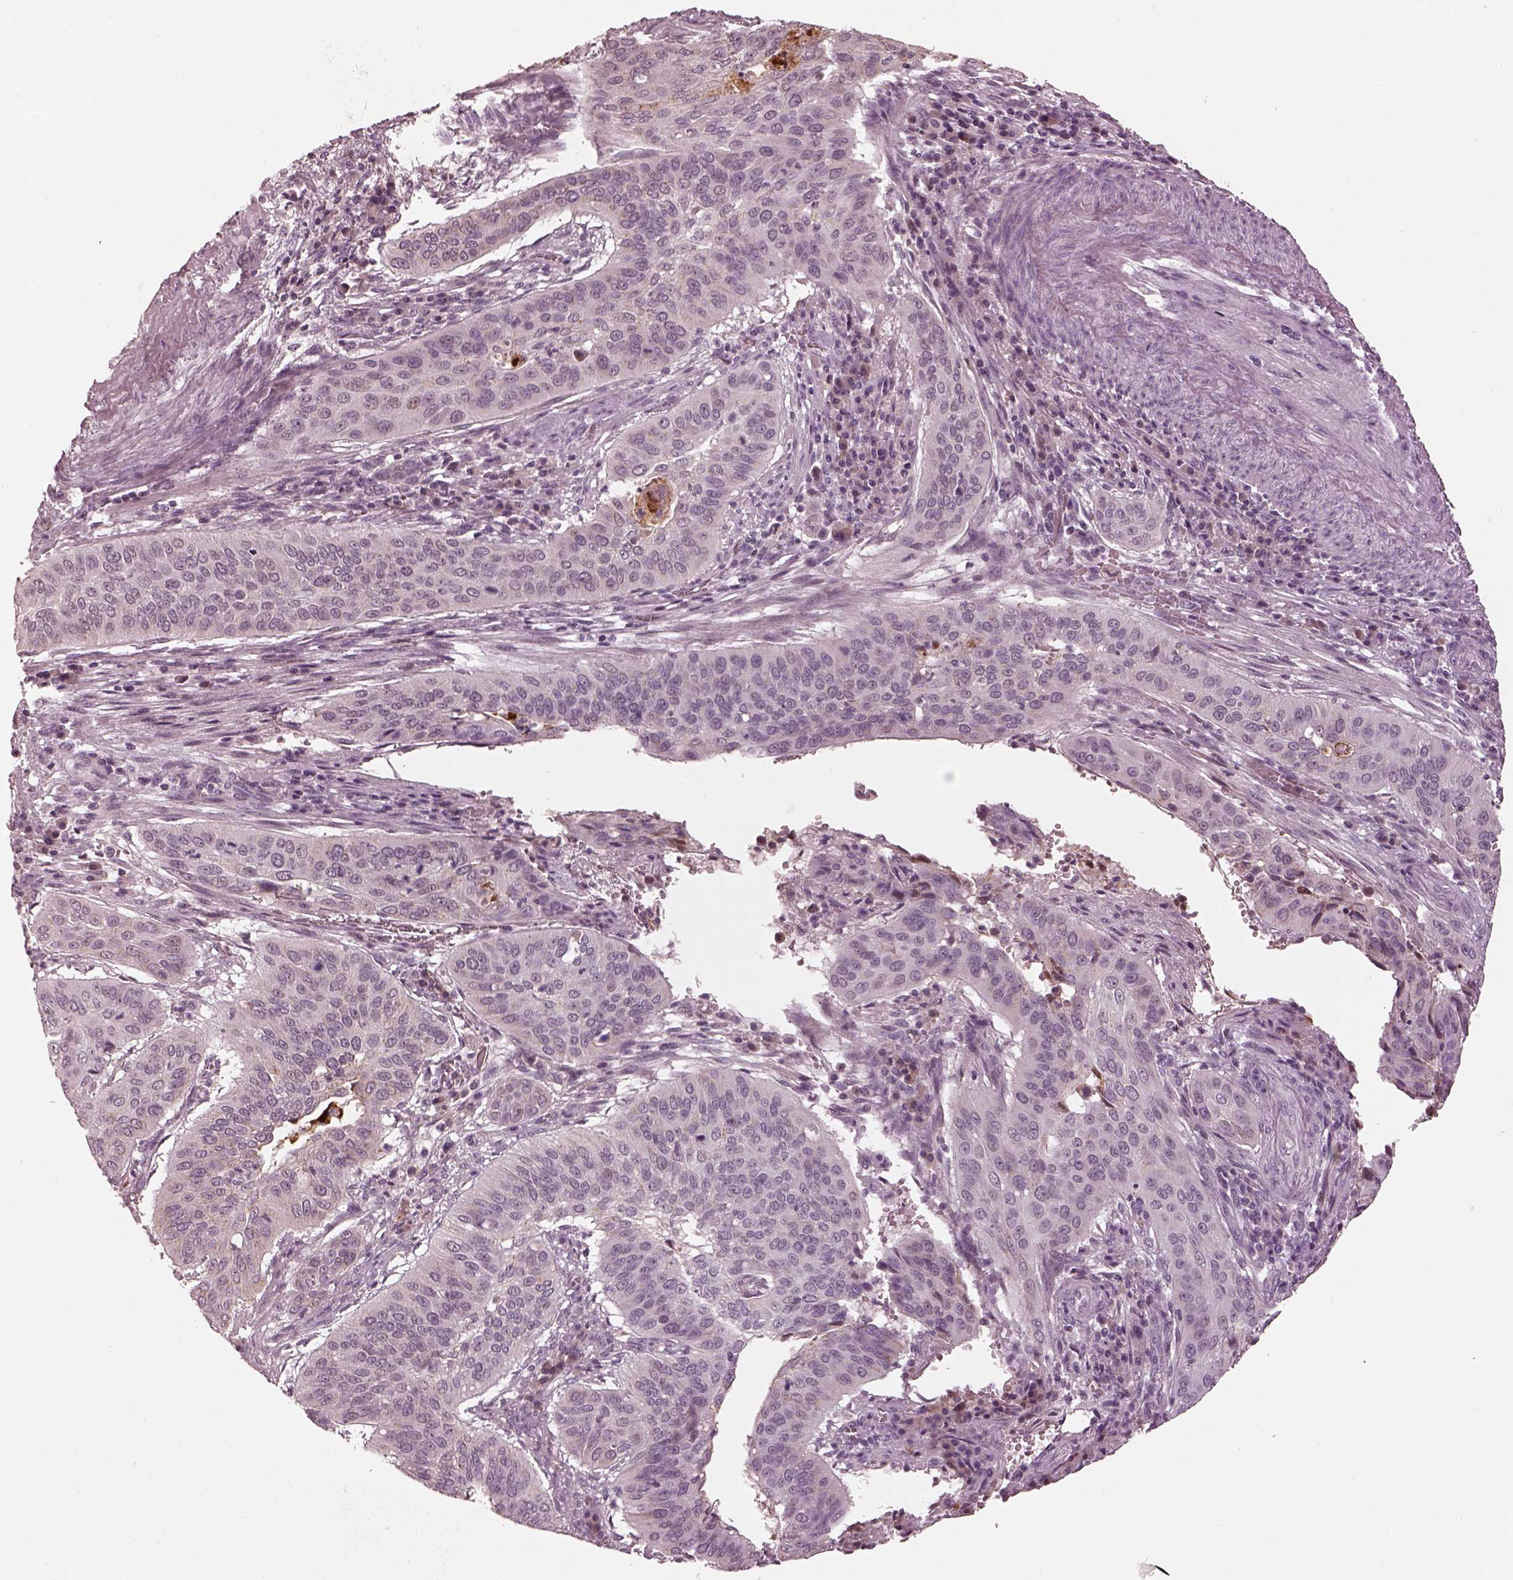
{"staining": {"intensity": "negative", "quantity": "none", "location": "none"}, "tissue": "cervical cancer", "cell_type": "Tumor cells", "image_type": "cancer", "snomed": [{"axis": "morphology", "description": "Squamous cell carcinoma, NOS"}, {"axis": "topography", "description": "Cervix"}], "caption": "IHC photomicrograph of human cervical cancer stained for a protein (brown), which demonstrates no positivity in tumor cells. (DAB (3,3'-diaminobenzidine) immunohistochemistry (IHC), high magnification).", "gene": "KCNA2", "patient": {"sex": "female", "age": 39}}